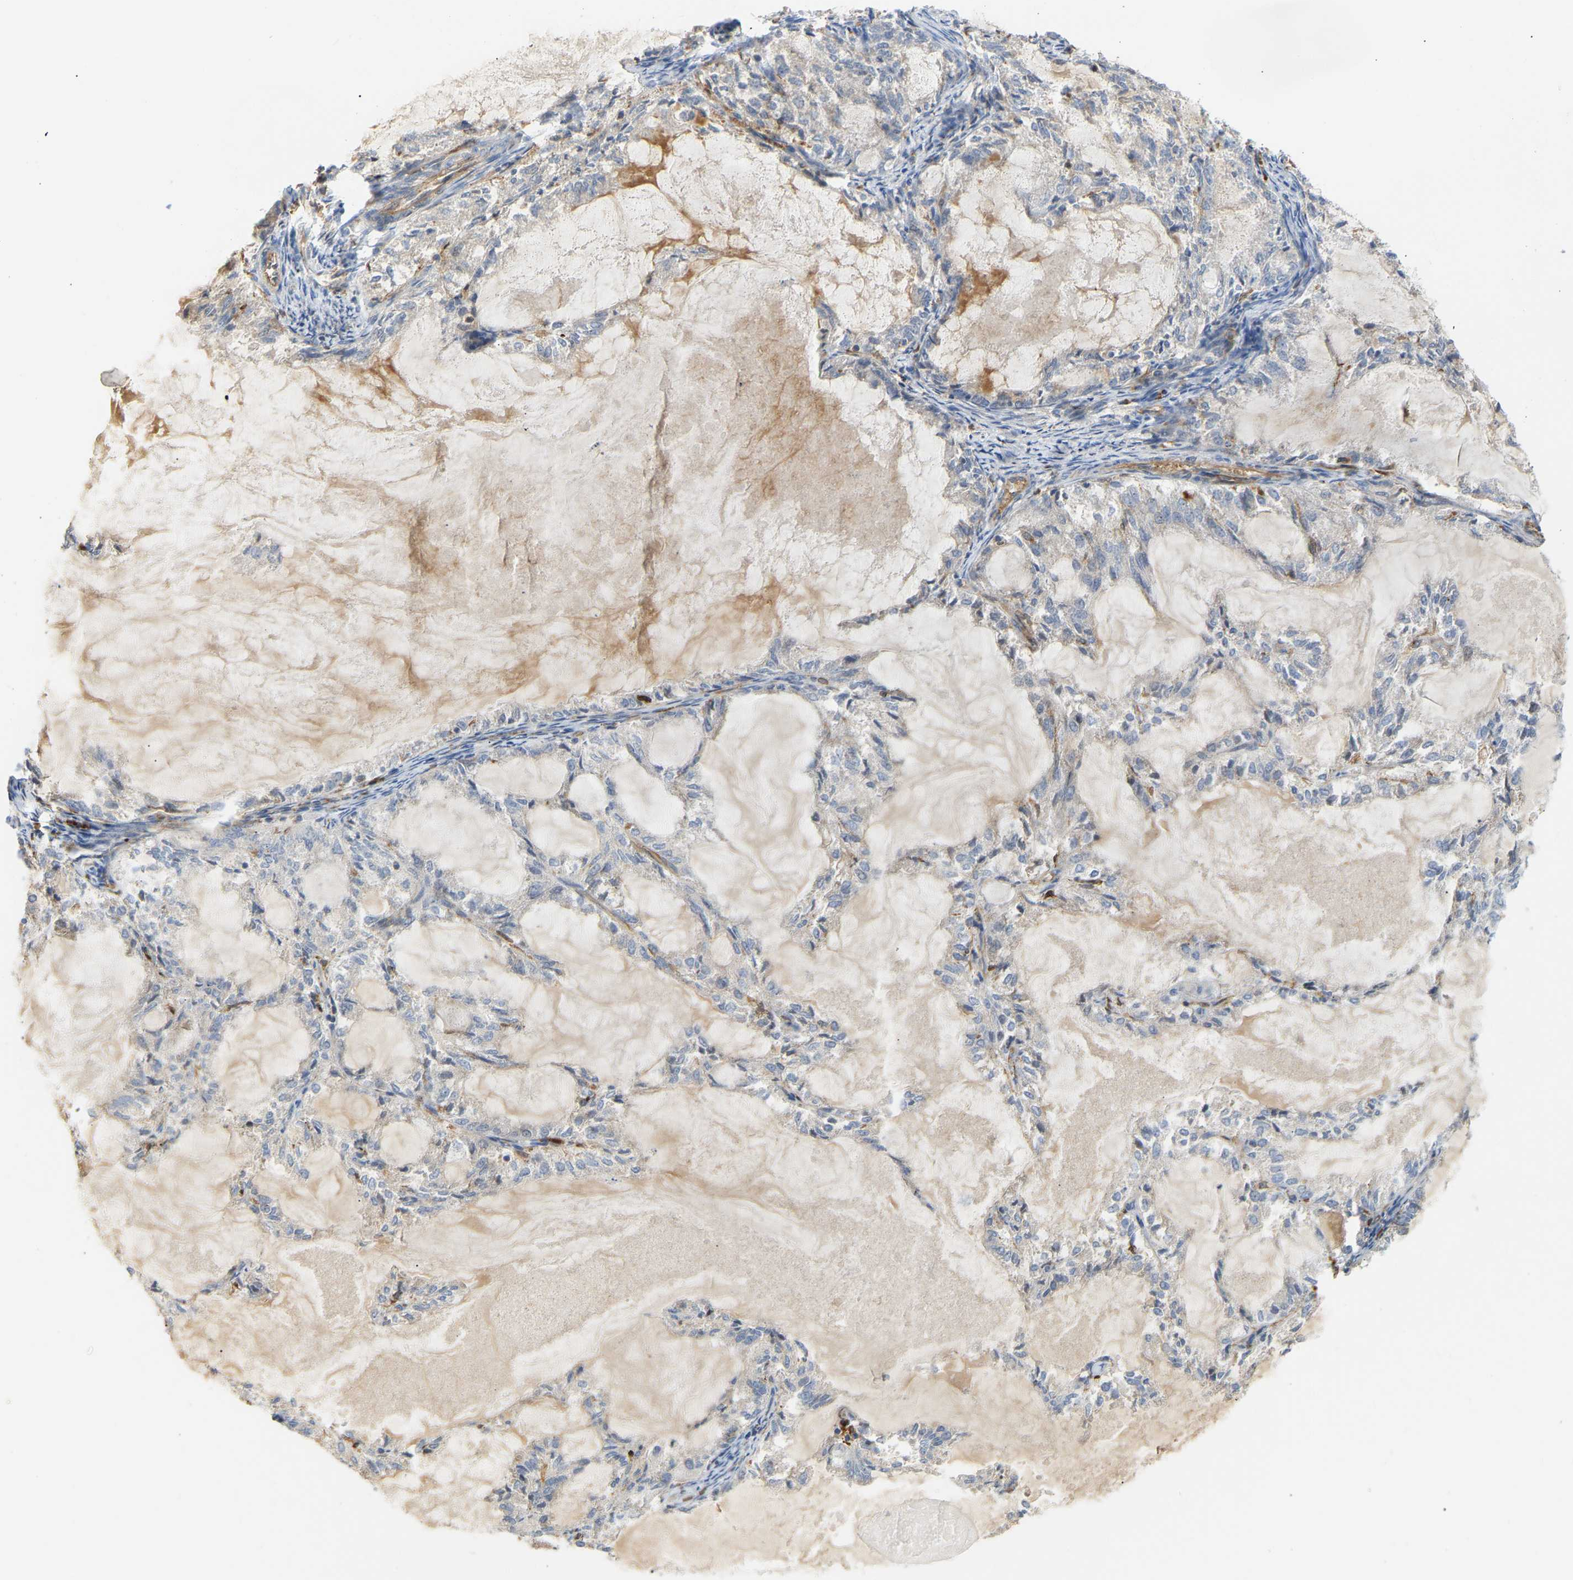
{"staining": {"intensity": "moderate", "quantity": "<25%", "location": "cytoplasmic/membranous"}, "tissue": "endometrial cancer", "cell_type": "Tumor cells", "image_type": "cancer", "snomed": [{"axis": "morphology", "description": "Adenocarcinoma, NOS"}, {"axis": "topography", "description": "Endometrium"}], "caption": "The immunohistochemical stain highlights moderate cytoplasmic/membranous staining in tumor cells of endometrial cancer (adenocarcinoma) tissue. (DAB IHC with brightfield microscopy, high magnification).", "gene": "PLCG2", "patient": {"sex": "female", "age": 86}}